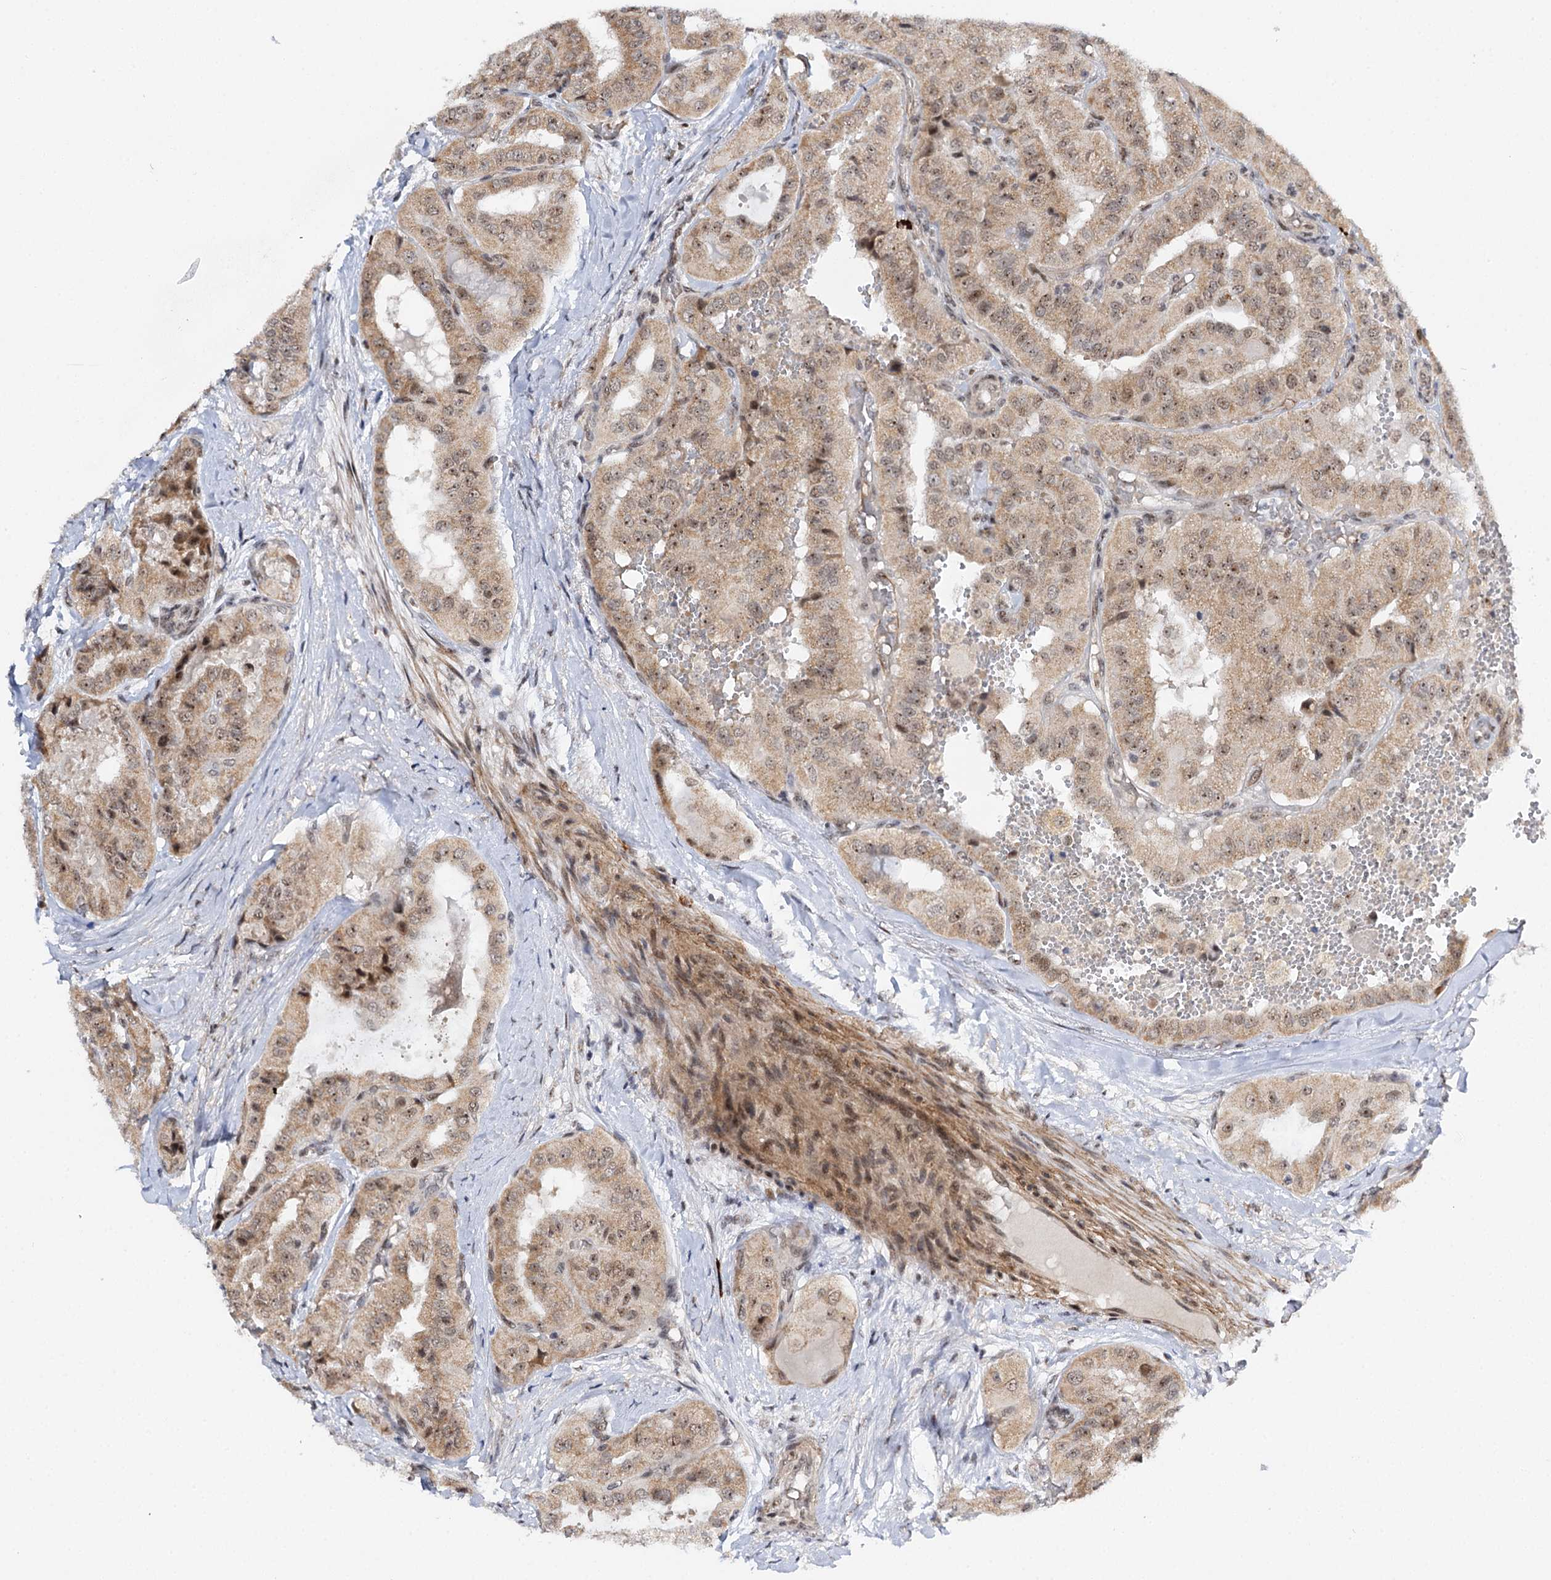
{"staining": {"intensity": "moderate", "quantity": ">75%", "location": "cytoplasmic/membranous,nuclear"}, "tissue": "thyroid cancer", "cell_type": "Tumor cells", "image_type": "cancer", "snomed": [{"axis": "morphology", "description": "Papillary adenocarcinoma, NOS"}, {"axis": "topography", "description": "Thyroid gland"}], "caption": "Tumor cells display medium levels of moderate cytoplasmic/membranous and nuclear expression in approximately >75% of cells in human thyroid cancer (papillary adenocarcinoma).", "gene": "BUD13", "patient": {"sex": "female", "age": 59}}